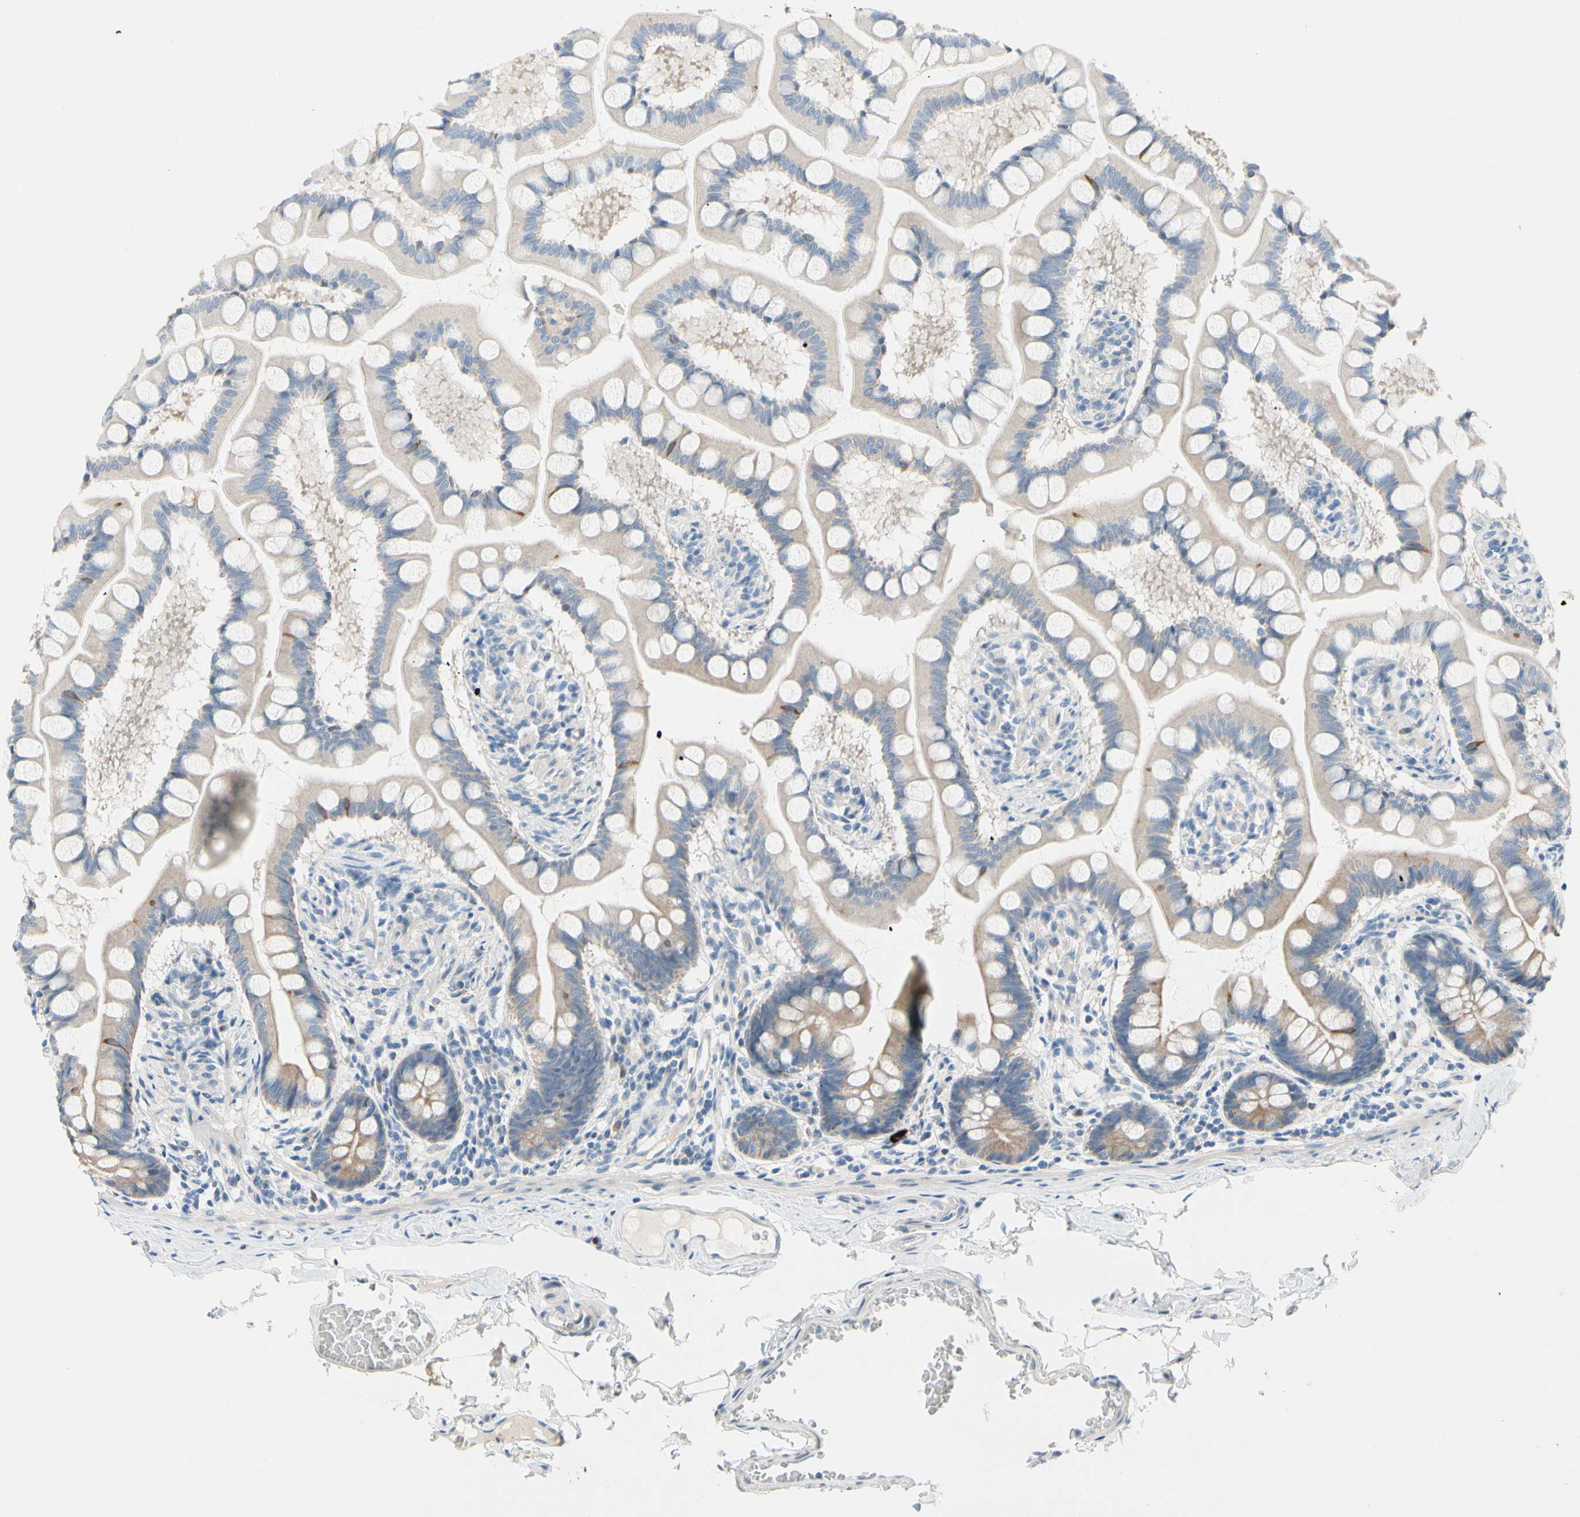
{"staining": {"intensity": "moderate", "quantity": "<25%", "location": "cytoplasmic/membranous"}, "tissue": "small intestine", "cell_type": "Glandular cells", "image_type": "normal", "snomed": [{"axis": "morphology", "description": "Normal tissue, NOS"}, {"axis": "topography", "description": "Small intestine"}], "caption": "IHC (DAB (3,3'-diaminobenzidine)) staining of benign human small intestine demonstrates moderate cytoplasmic/membranous protein expression in about <25% of glandular cells. (IHC, brightfield microscopy, high magnification).", "gene": "ZNF132", "patient": {"sex": "male", "age": 41}}